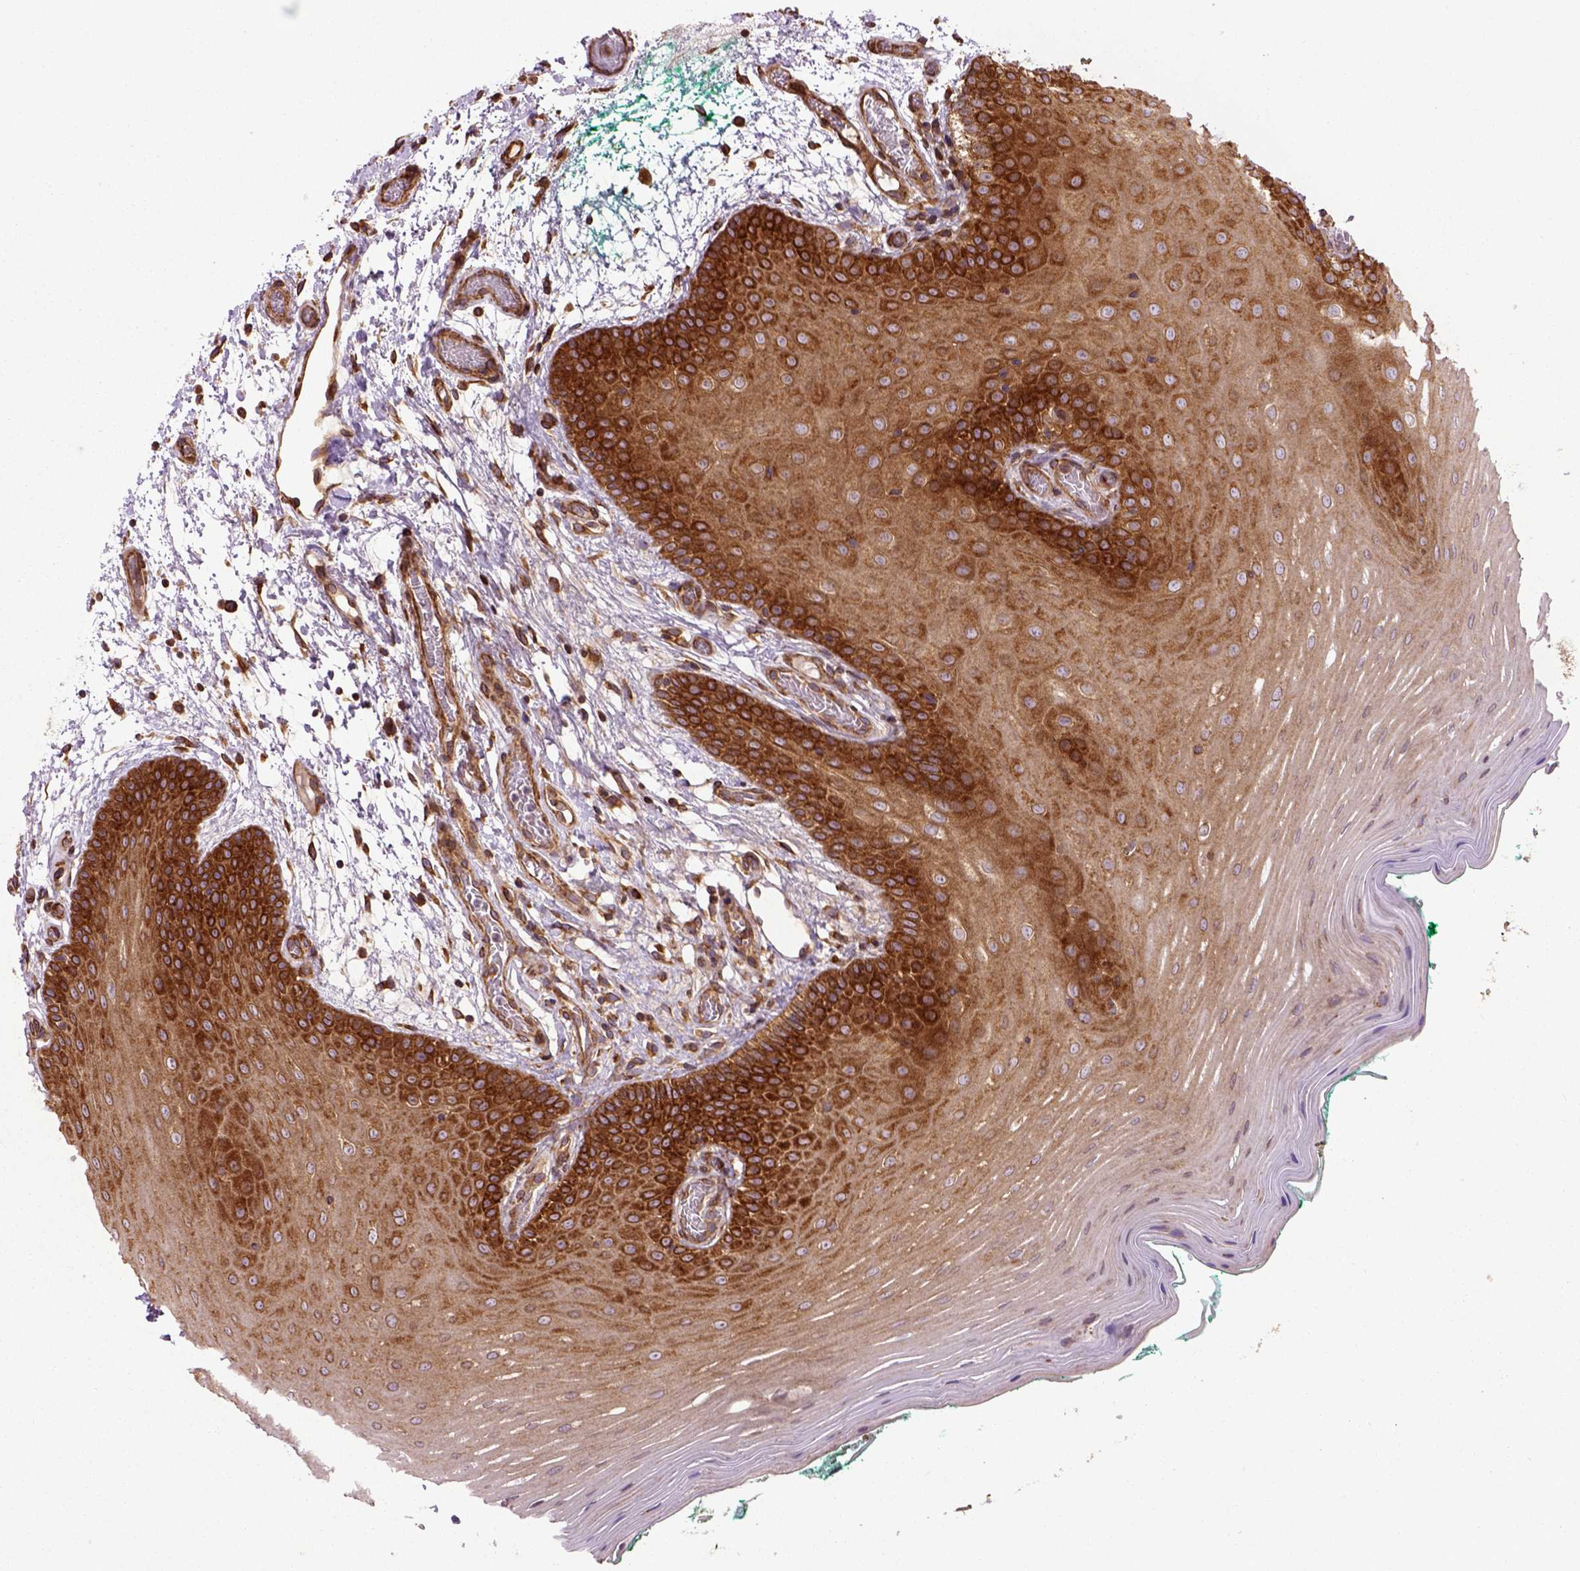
{"staining": {"intensity": "strong", "quantity": ">75%", "location": "cytoplasmic/membranous"}, "tissue": "oral mucosa", "cell_type": "Squamous epithelial cells", "image_type": "normal", "snomed": [{"axis": "morphology", "description": "Normal tissue, NOS"}, {"axis": "morphology", "description": "Squamous cell carcinoma, NOS"}, {"axis": "topography", "description": "Oral tissue"}, {"axis": "topography", "description": "Head-Neck"}], "caption": "Benign oral mucosa was stained to show a protein in brown. There is high levels of strong cytoplasmic/membranous positivity in about >75% of squamous epithelial cells. (DAB (3,3'-diaminobenzidine) IHC with brightfield microscopy, high magnification).", "gene": "CAPRIN1", "patient": {"sex": "male", "age": 78}}